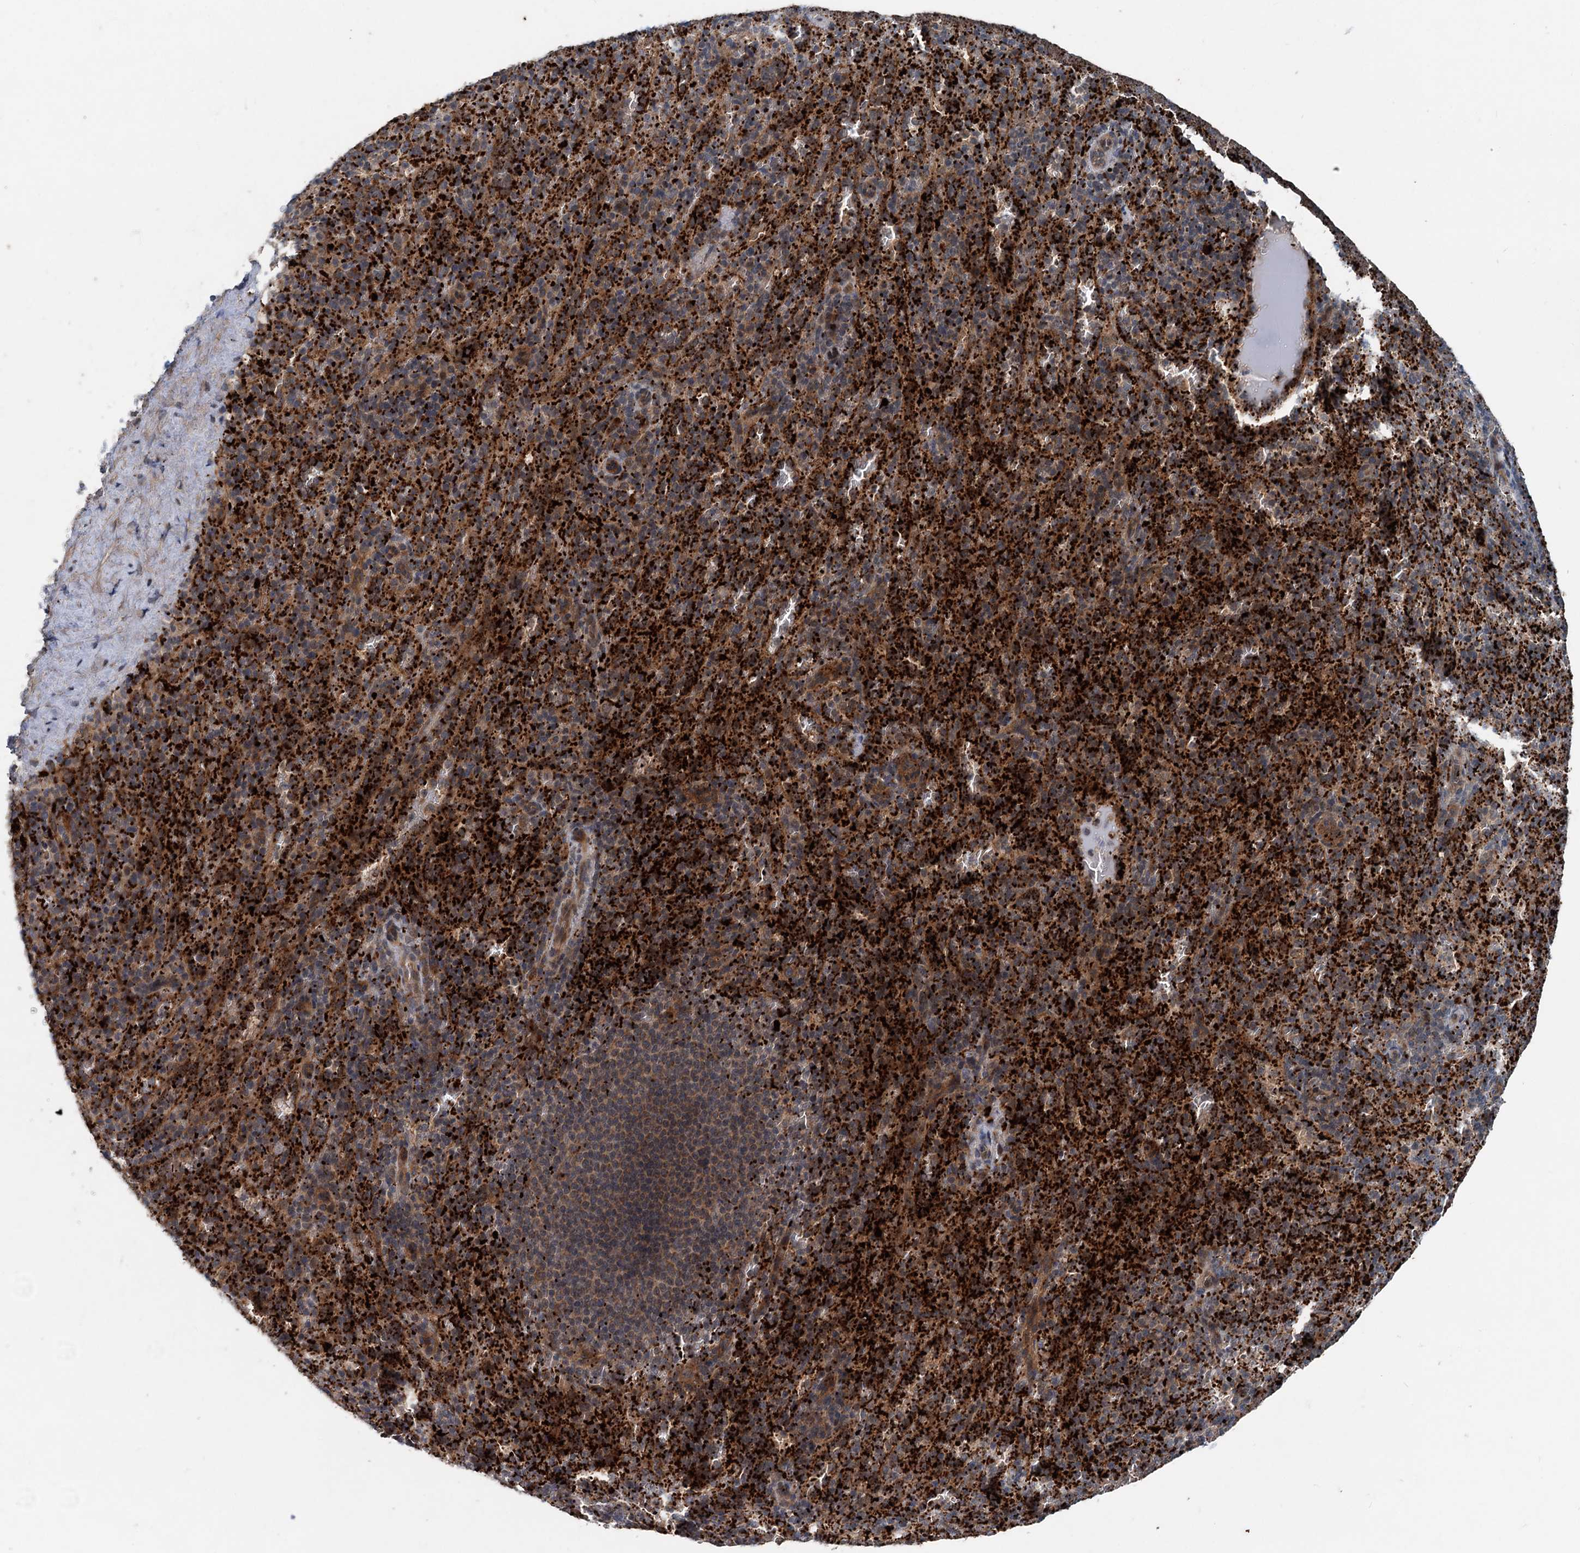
{"staining": {"intensity": "strong", "quantity": ">75%", "location": "cytoplasmic/membranous"}, "tissue": "spleen", "cell_type": "Cells in red pulp", "image_type": "normal", "snomed": [{"axis": "morphology", "description": "Normal tissue, NOS"}, {"axis": "topography", "description": "Spleen"}], "caption": "About >75% of cells in red pulp in benign human spleen show strong cytoplasmic/membranous protein staining as visualized by brown immunohistochemical staining.", "gene": "N4BP2L2", "patient": {"sex": "female", "age": 21}}